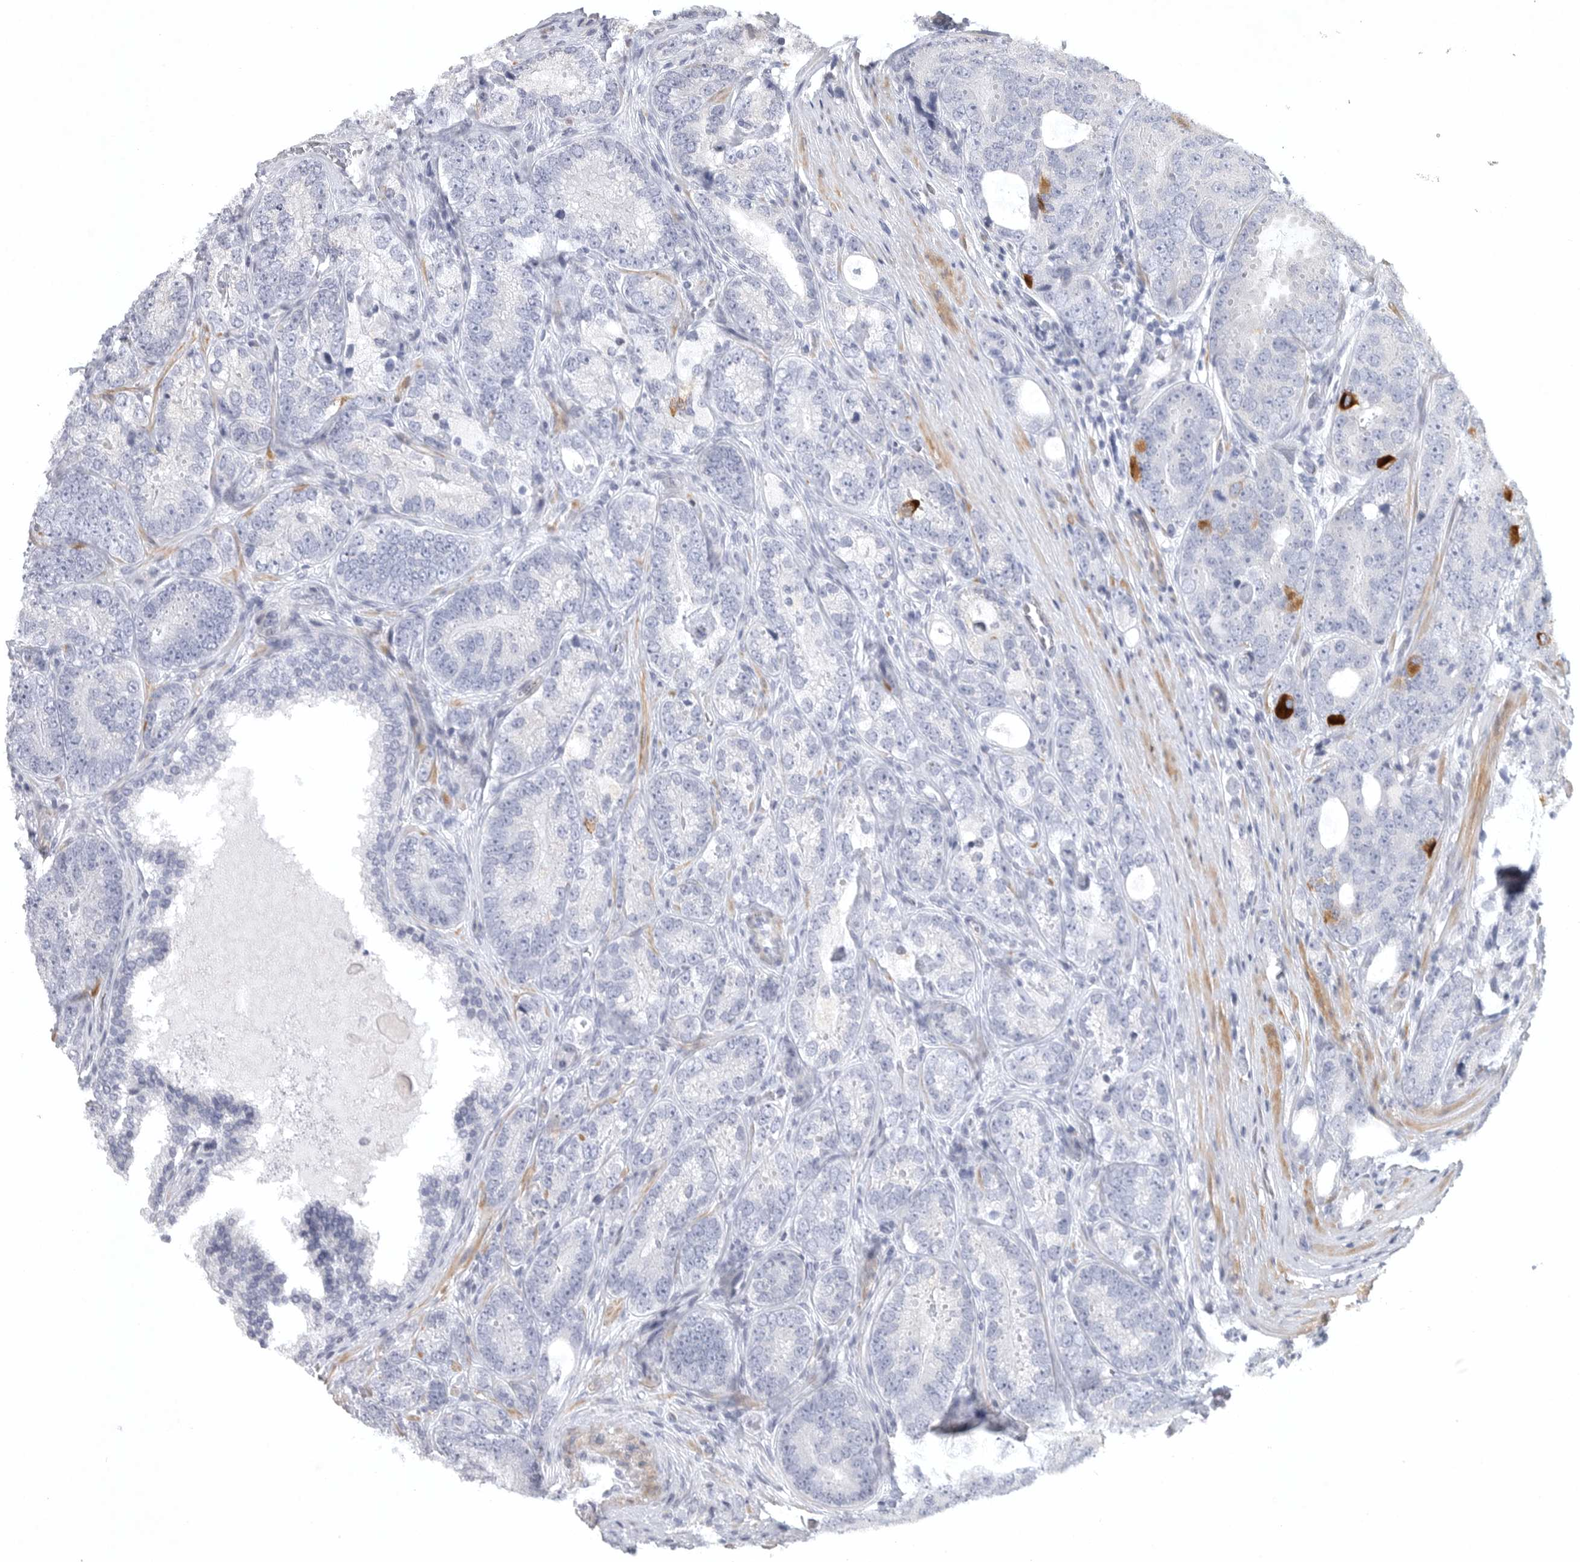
{"staining": {"intensity": "negative", "quantity": "none", "location": "none"}, "tissue": "prostate cancer", "cell_type": "Tumor cells", "image_type": "cancer", "snomed": [{"axis": "morphology", "description": "Adenocarcinoma, High grade"}, {"axis": "topography", "description": "Prostate"}], "caption": "High magnification brightfield microscopy of high-grade adenocarcinoma (prostate) stained with DAB (3,3'-diaminobenzidine) (brown) and counterstained with hematoxylin (blue): tumor cells show no significant expression.", "gene": "TNR", "patient": {"sex": "male", "age": 56}}